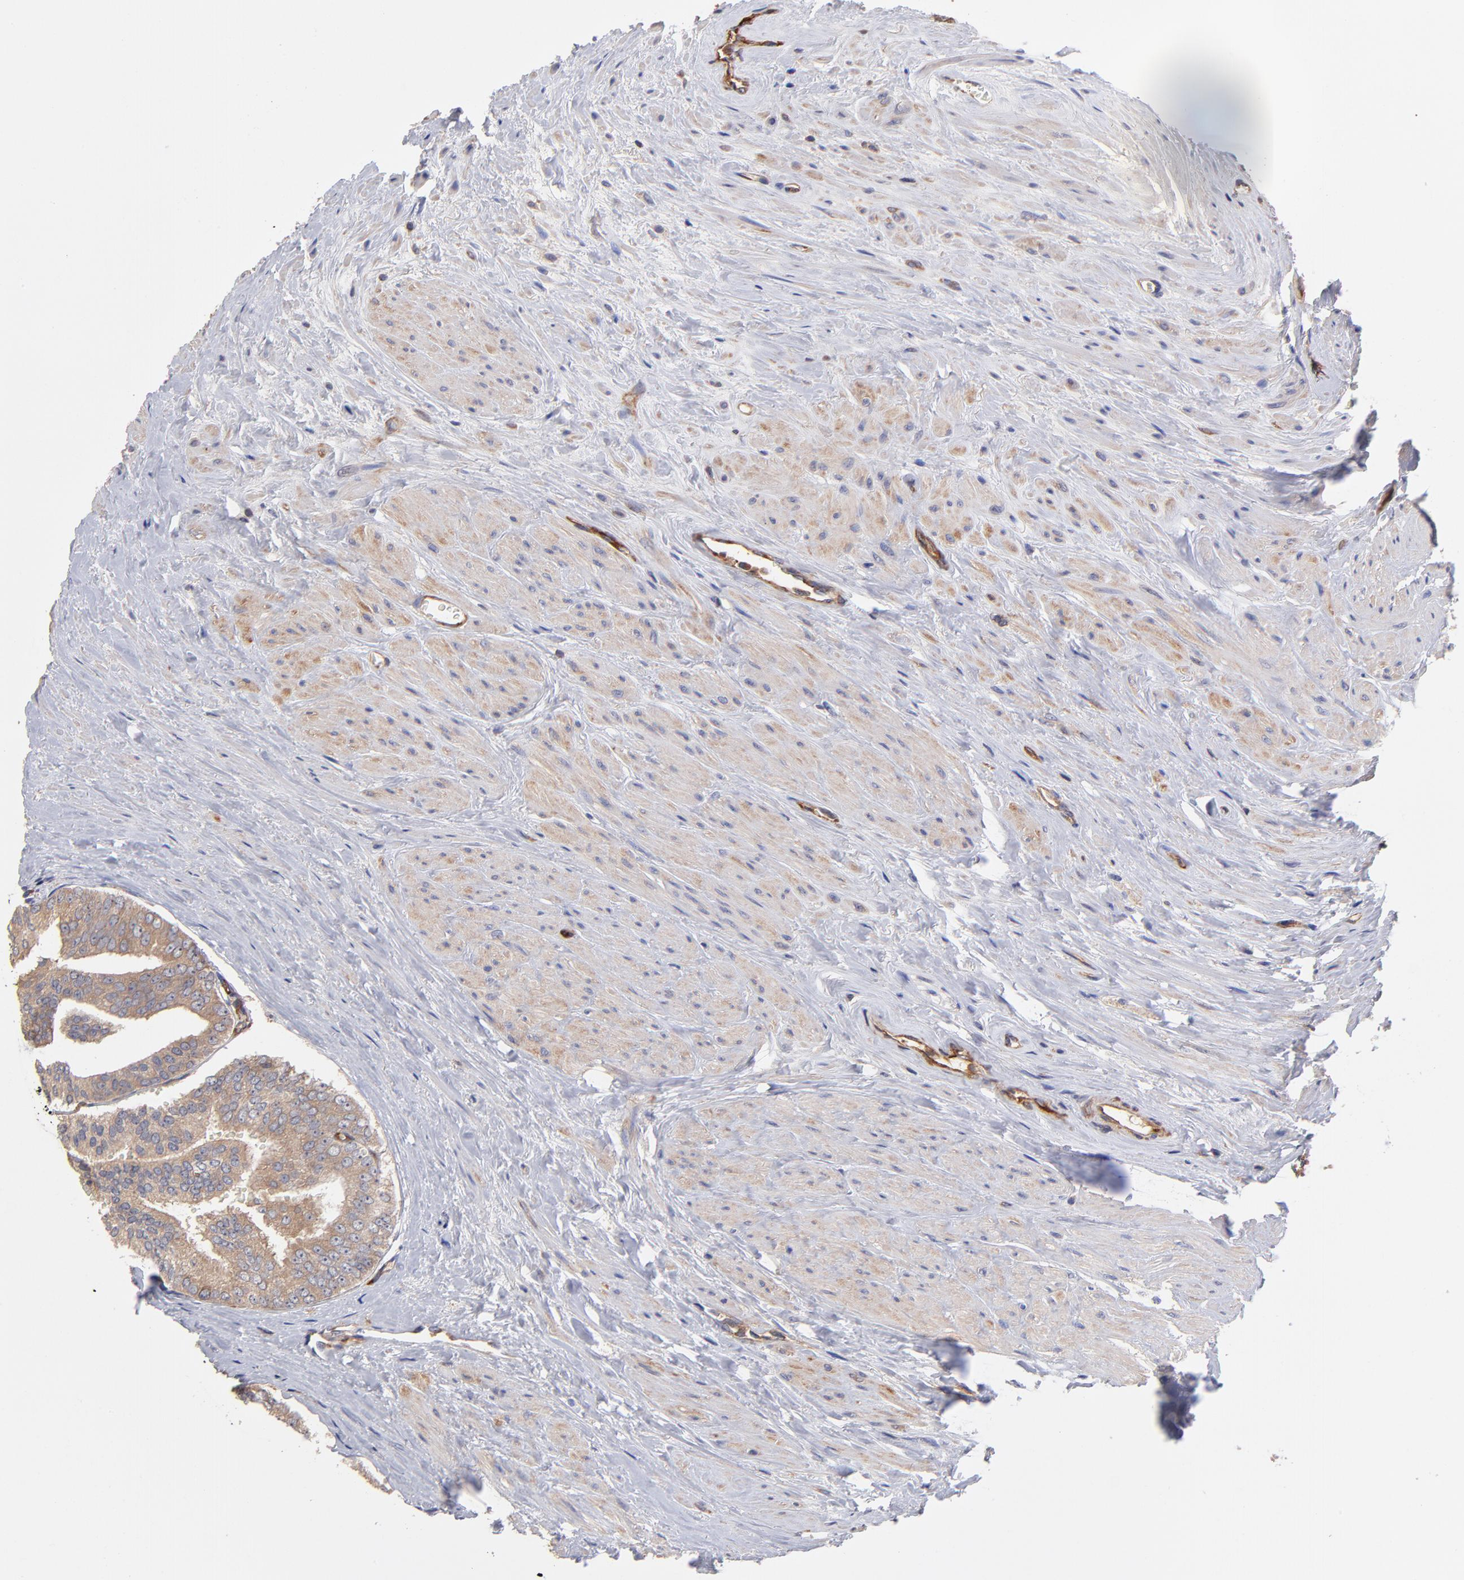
{"staining": {"intensity": "moderate", "quantity": ">75%", "location": "cytoplasmic/membranous"}, "tissue": "prostate cancer", "cell_type": "Tumor cells", "image_type": "cancer", "snomed": [{"axis": "morphology", "description": "Adenocarcinoma, Medium grade"}, {"axis": "topography", "description": "Prostate"}], "caption": "DAB immunohistochemical staining of human prostate cancer (adenocarcinoma (medium-grade)) shows moderate cytoplasmic/membranous protein positivity in approximately >75% of tumor cells. Using DAB (3,3'-diaminobenzidine) (brown) and hematoxylin (blue) stains, captured at high magnification using brightfield microscopy.", "gene": "ASB7", "patient": {"sex": "male", "age": 79}}